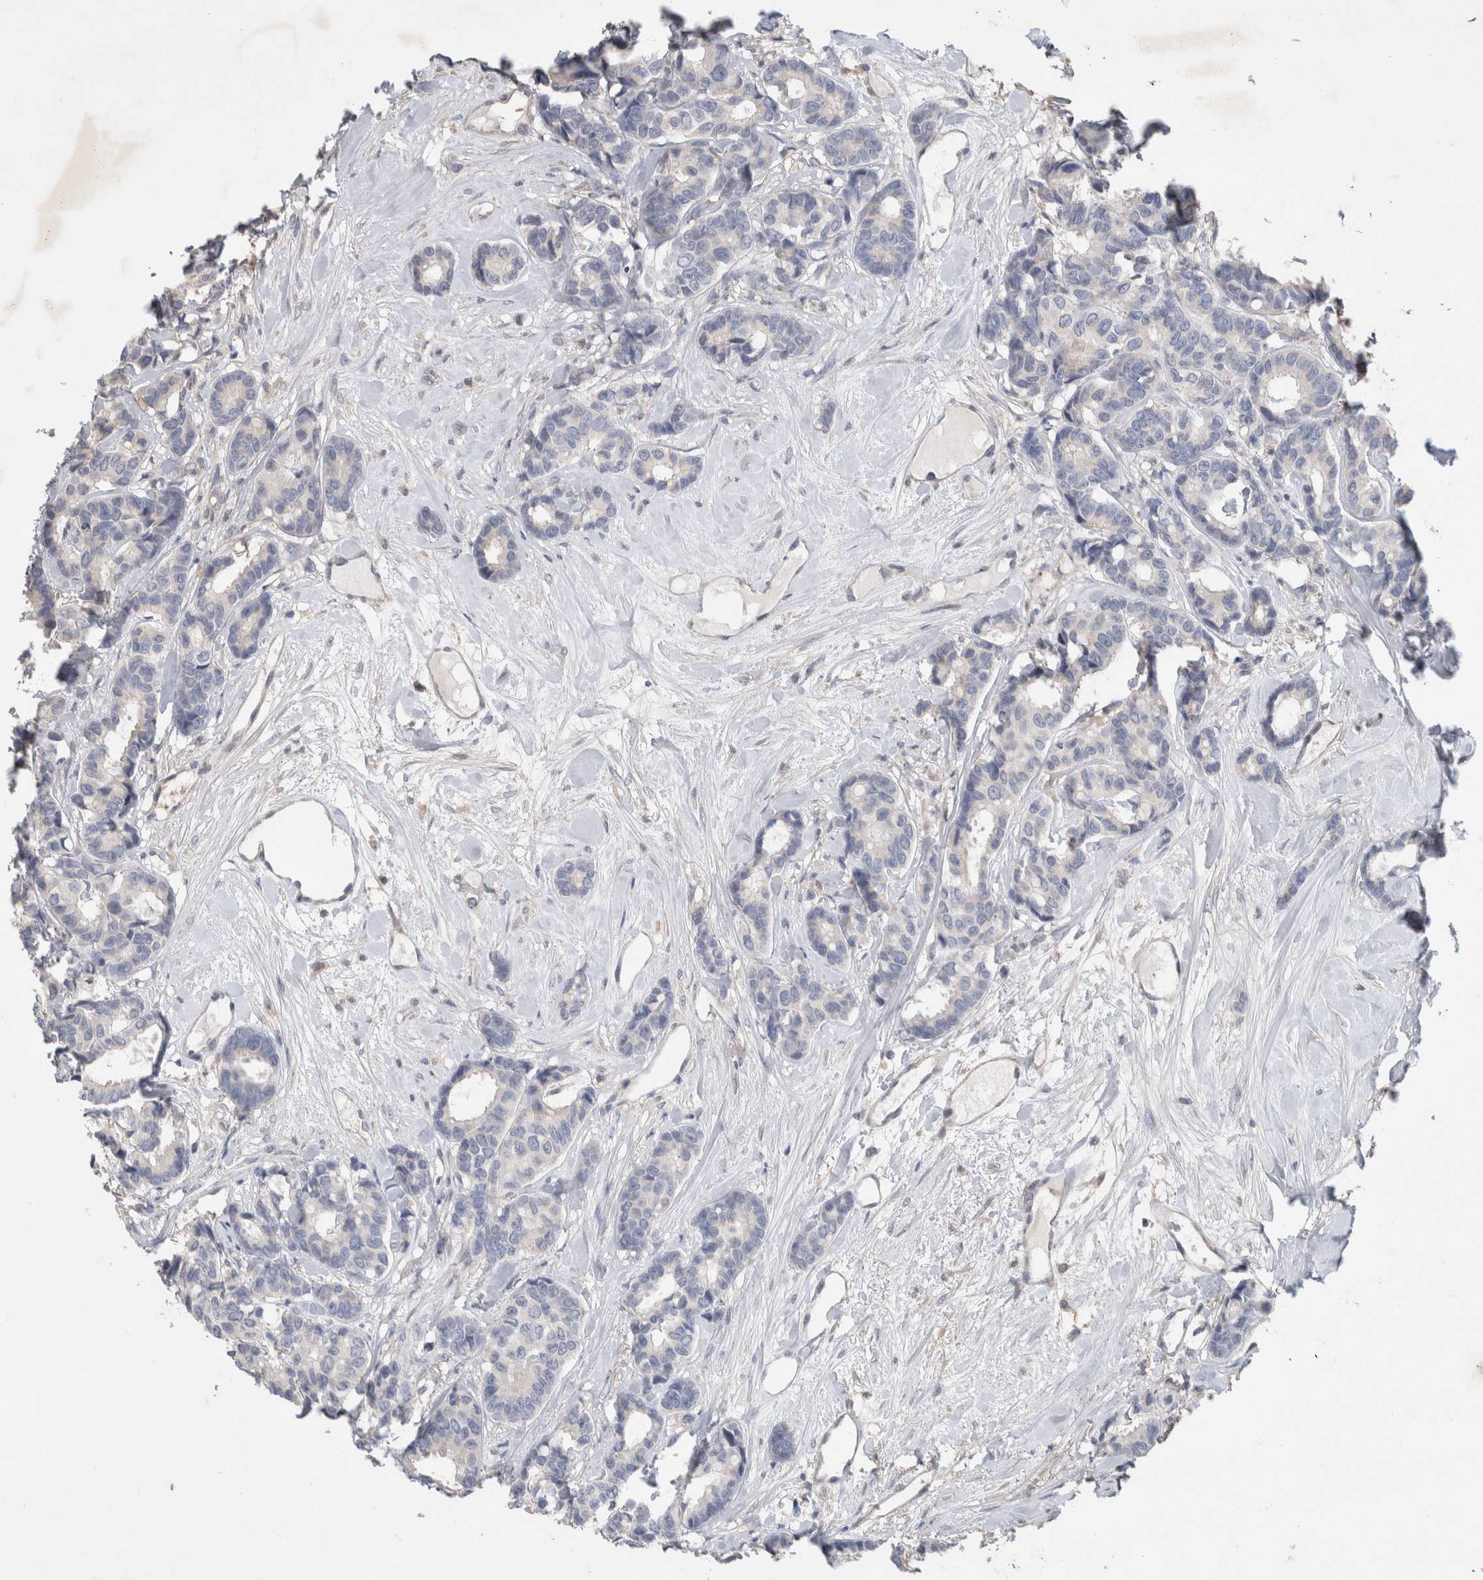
{"staining": {"intensity": "negative", "quantity": "none", "location": "none"}, "tissue": "breast cancer", "cell_type": "Tumor cells", "image_type": "cancer", "snomed": [{"axis": "morphology", "description": "Duct carcinoma"}, {"axis": "topography", "description": "Breast"}], "caption": "An image of infiltrating ductal carcinoma (breast) stained for a protein displays no brown staining in tumor cells.", "gene": "TRIM5", "patient": {"sex": "female", "age": 87}}